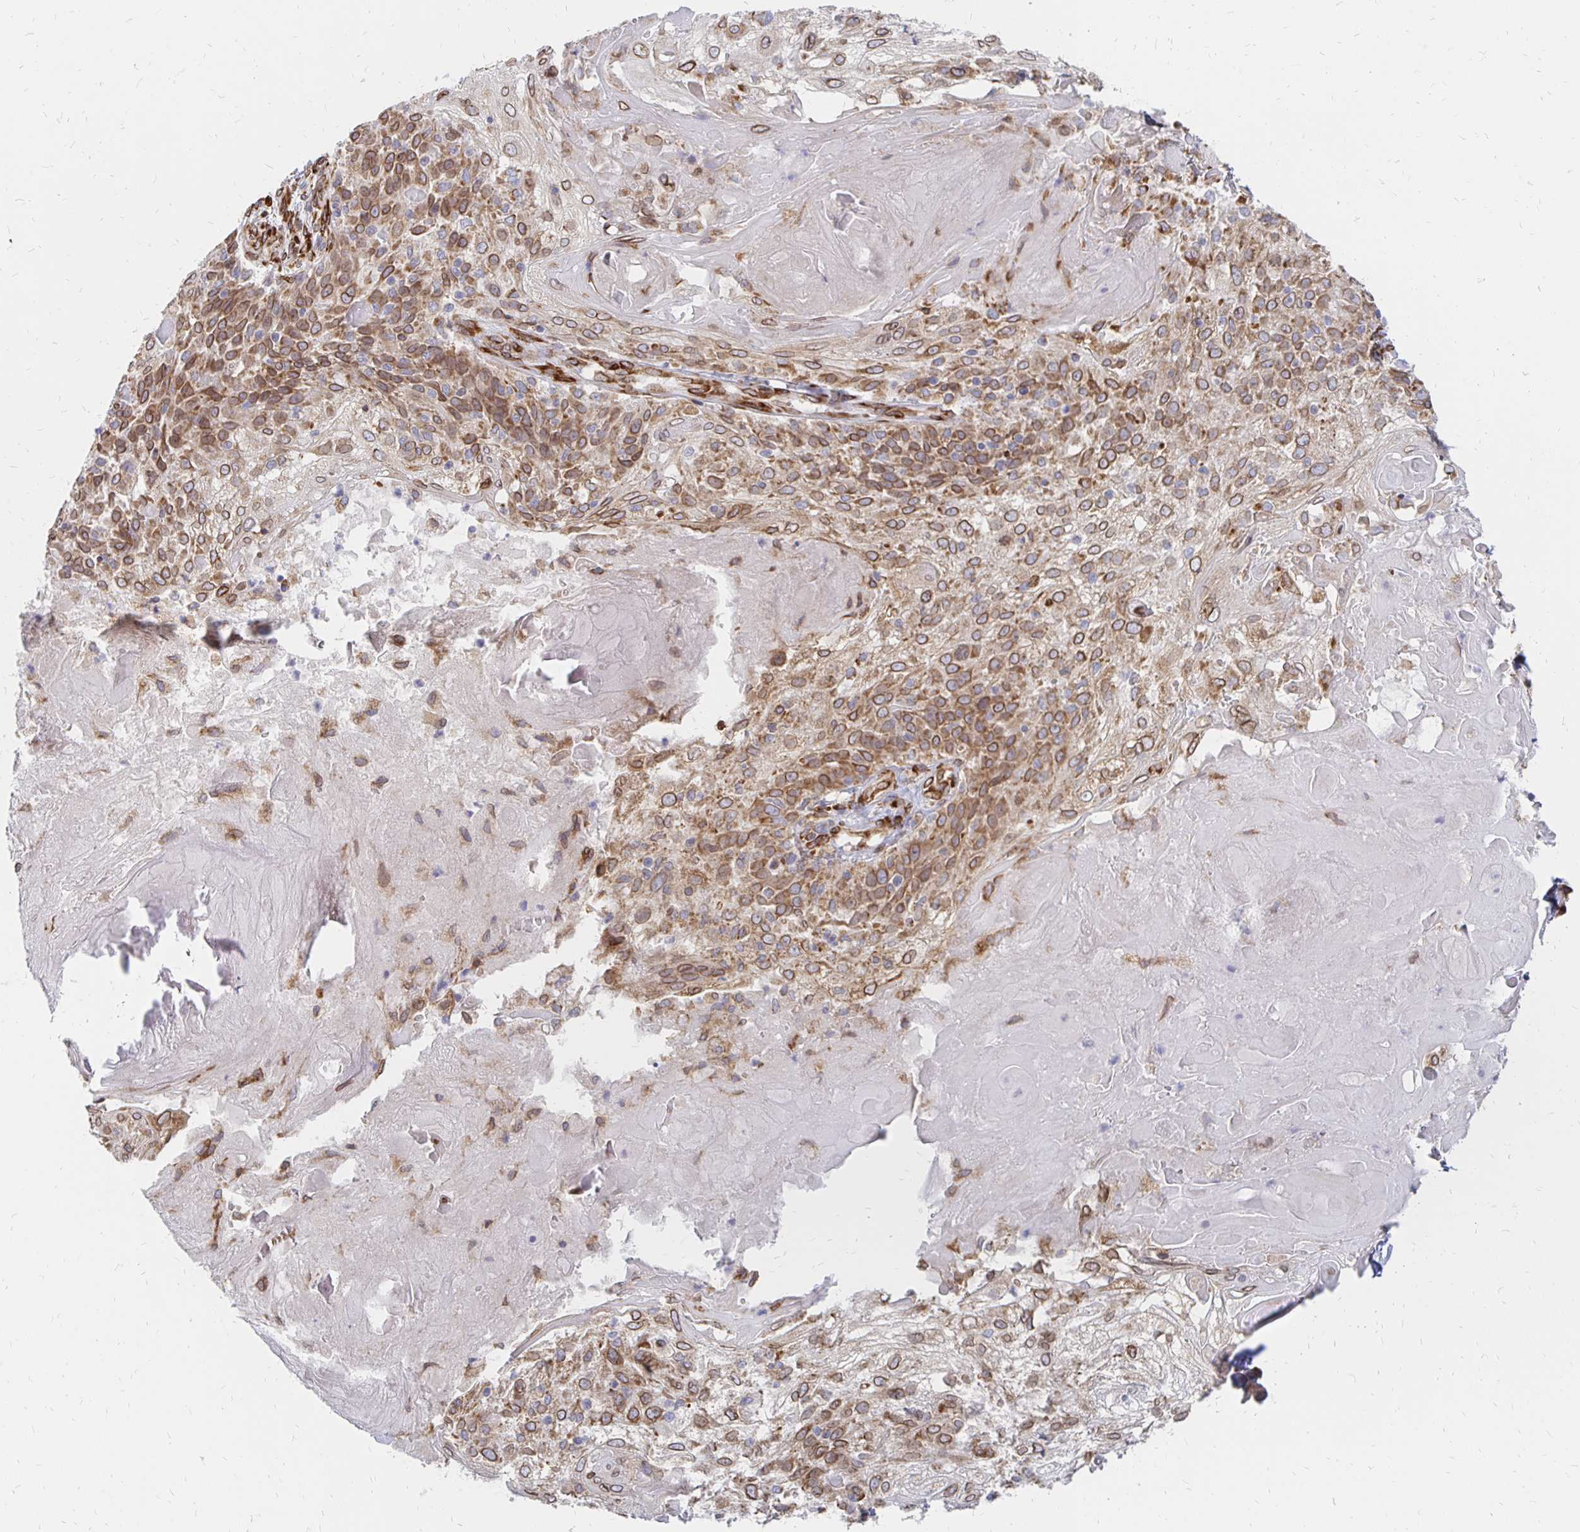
{"staining": {"intensity": "moderate", "quantity": ">75%", "location": "cytoplasmic/membranous,nuclear"}, "tissue": "skin cancer", "cell_type": "Tumor cells", "image_type": "cancer", "snomed": [{"axis": "morphology", "description": "Normal tissue, NOS"}, {"axis": "morphology", "description": "Squamous cell carcinoma, NOS"}, {"axis": "topography", "description": "Skin"}], "caption": "Immunohistochemistry staining of skin cancer (squamous cell carcinoma), which exhibits medium levels of moderate cytoplasmic/membranous and nuclear positivity in about >75% of tumor cells indicating moderate cytoplasmic/membranous and nuclear protein positivity. The staining was performed using DAB (3,3'-diaminobenzidine) (brown) for protein detection and nuclei were counterstained in hematoxylin (blue).", "gene": "PELI3", "patient": {"sex": "female", "age": 83}}